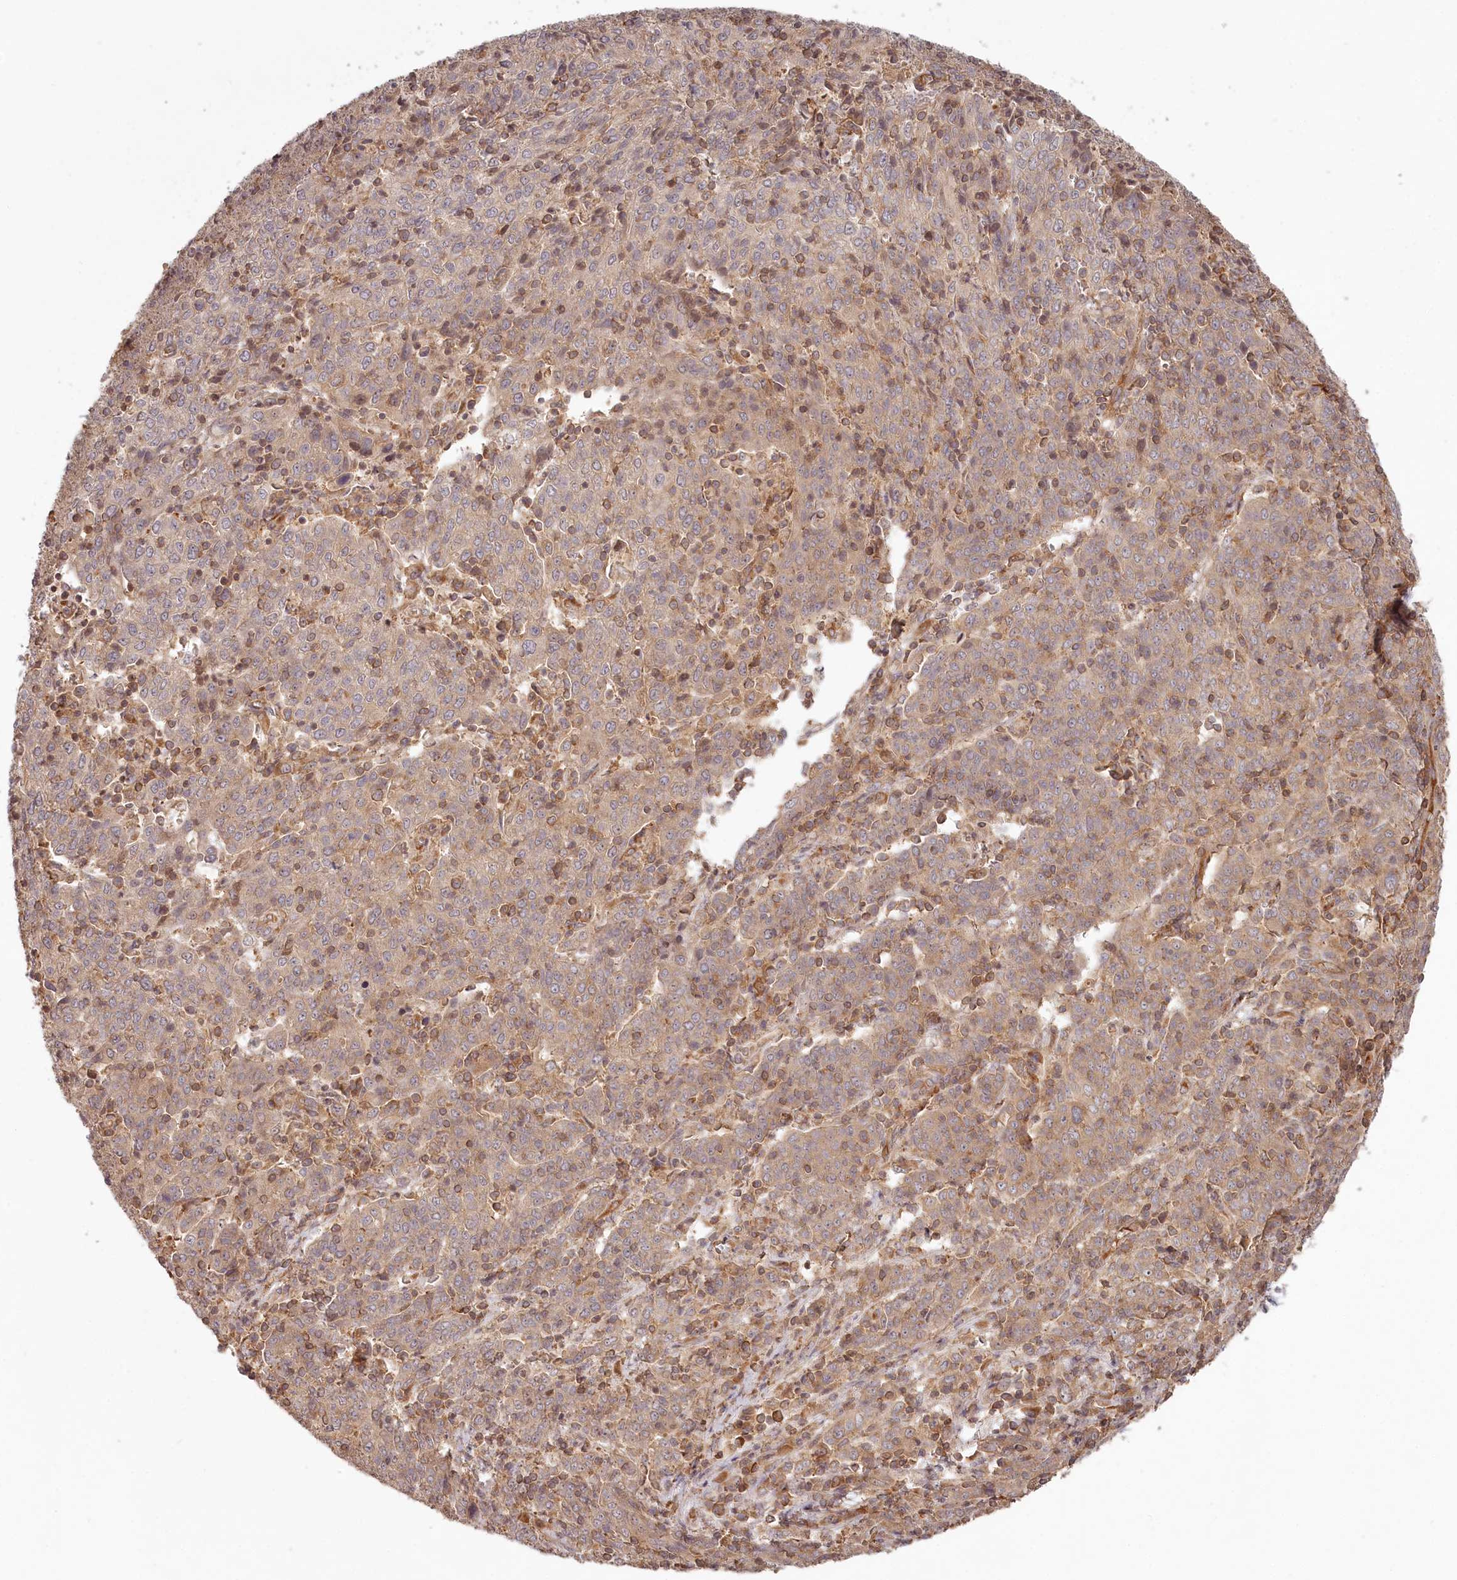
{"staining": {"intensity": "moderate", "quantity": ">75%", "location": "cytoplasmic/membranous"}, "tissue": "cervical cancer", "cell_type": "Tumor cells", "image_type": "cancer", "snomed": [{"axis": "morphology", "description": "Squamous cell carcinoma, NOS"}, {"axis": "topography", "description": "Cervix"}], "caption": "Protein positivity by immunohistochemistry exhibits moderate cytoplasmic/membranous positivity in approximately >75% of tumor cells in squamous cell carcinoma (cervical).", "gene": "TMIE", "patient": {"sex": "female", "age": 67}}